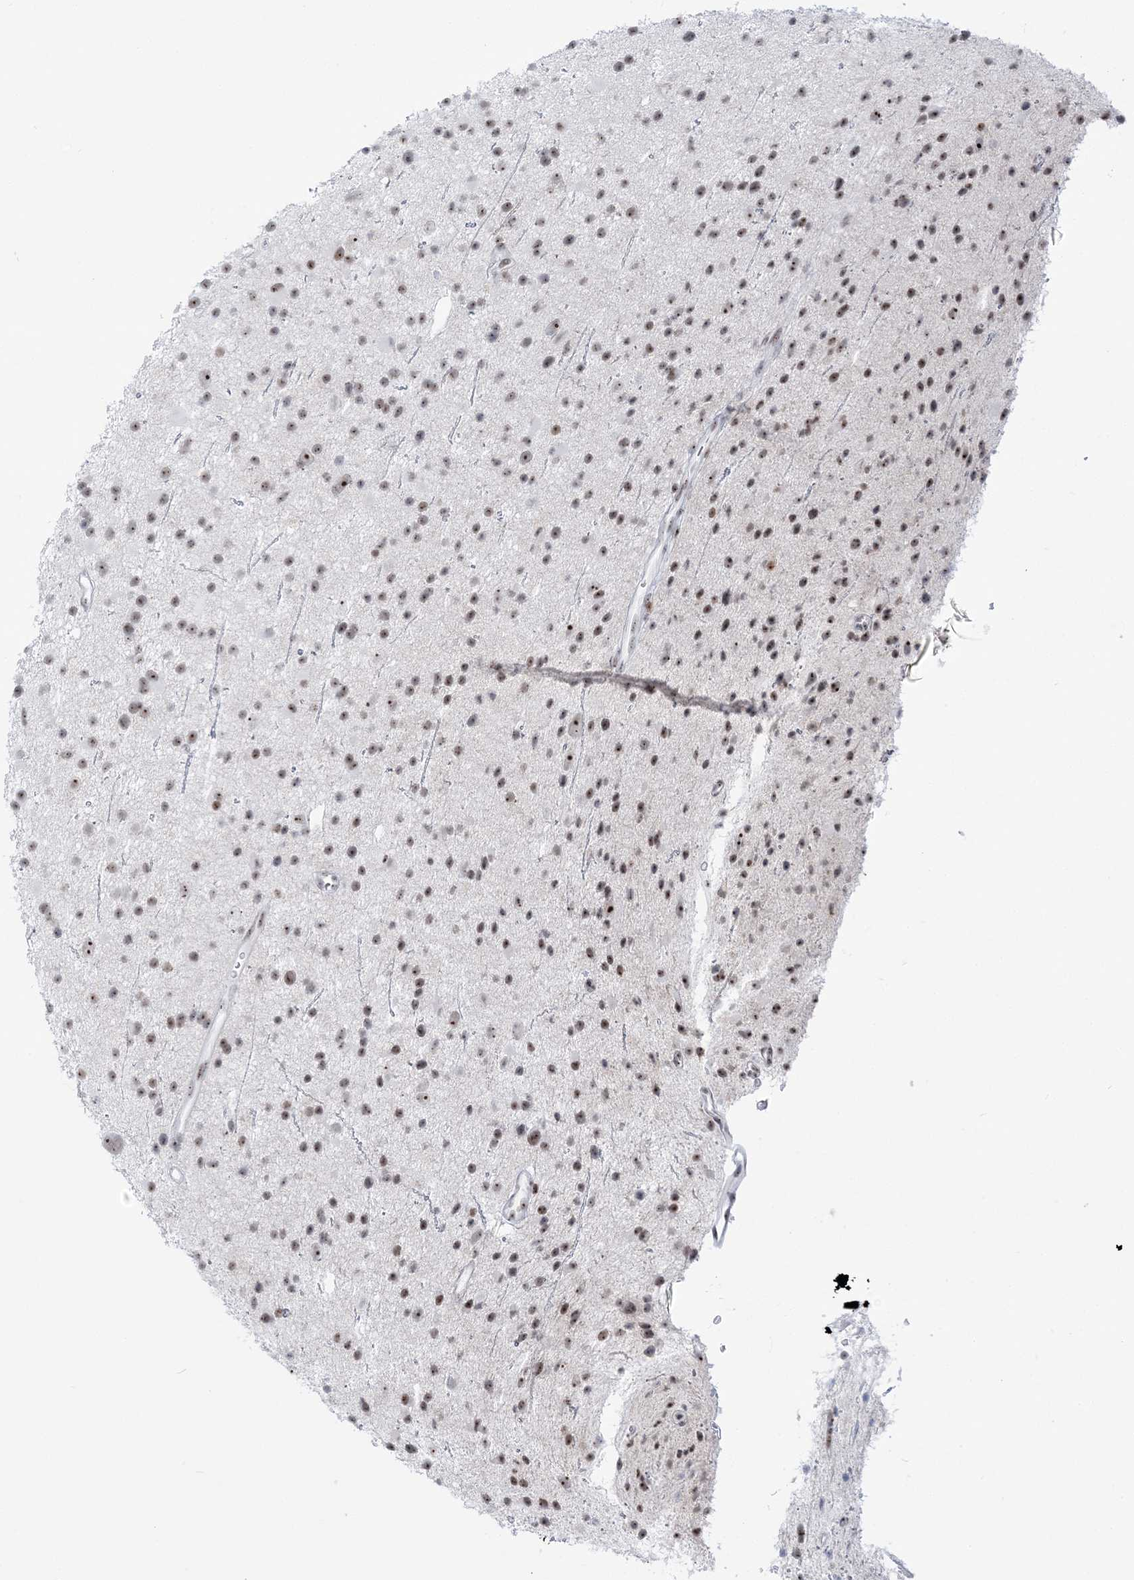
{"staining": {"intensity": "moderate", "quantity": ">75%", "location": "nuclear"}, "tissue": "glioma", "cell_type": "Tumor cells", "image_type": "cancer", "snomed": [{"axis": "morphology", "description": "Glioma, malignant, Low grade"}, {"axis": "topography", "description": "Cerebral cortex"}], "caption": "Immunohistochemical staining of human malignant glioma (low-grade) displays moderate nuclear protein positivity in about >75% of tumor cells. (brown staining indicates protein expression, while blue staining denotes nuclei).", "gene": "DDX21", "patient": {"sex": "female", "age": 39}}